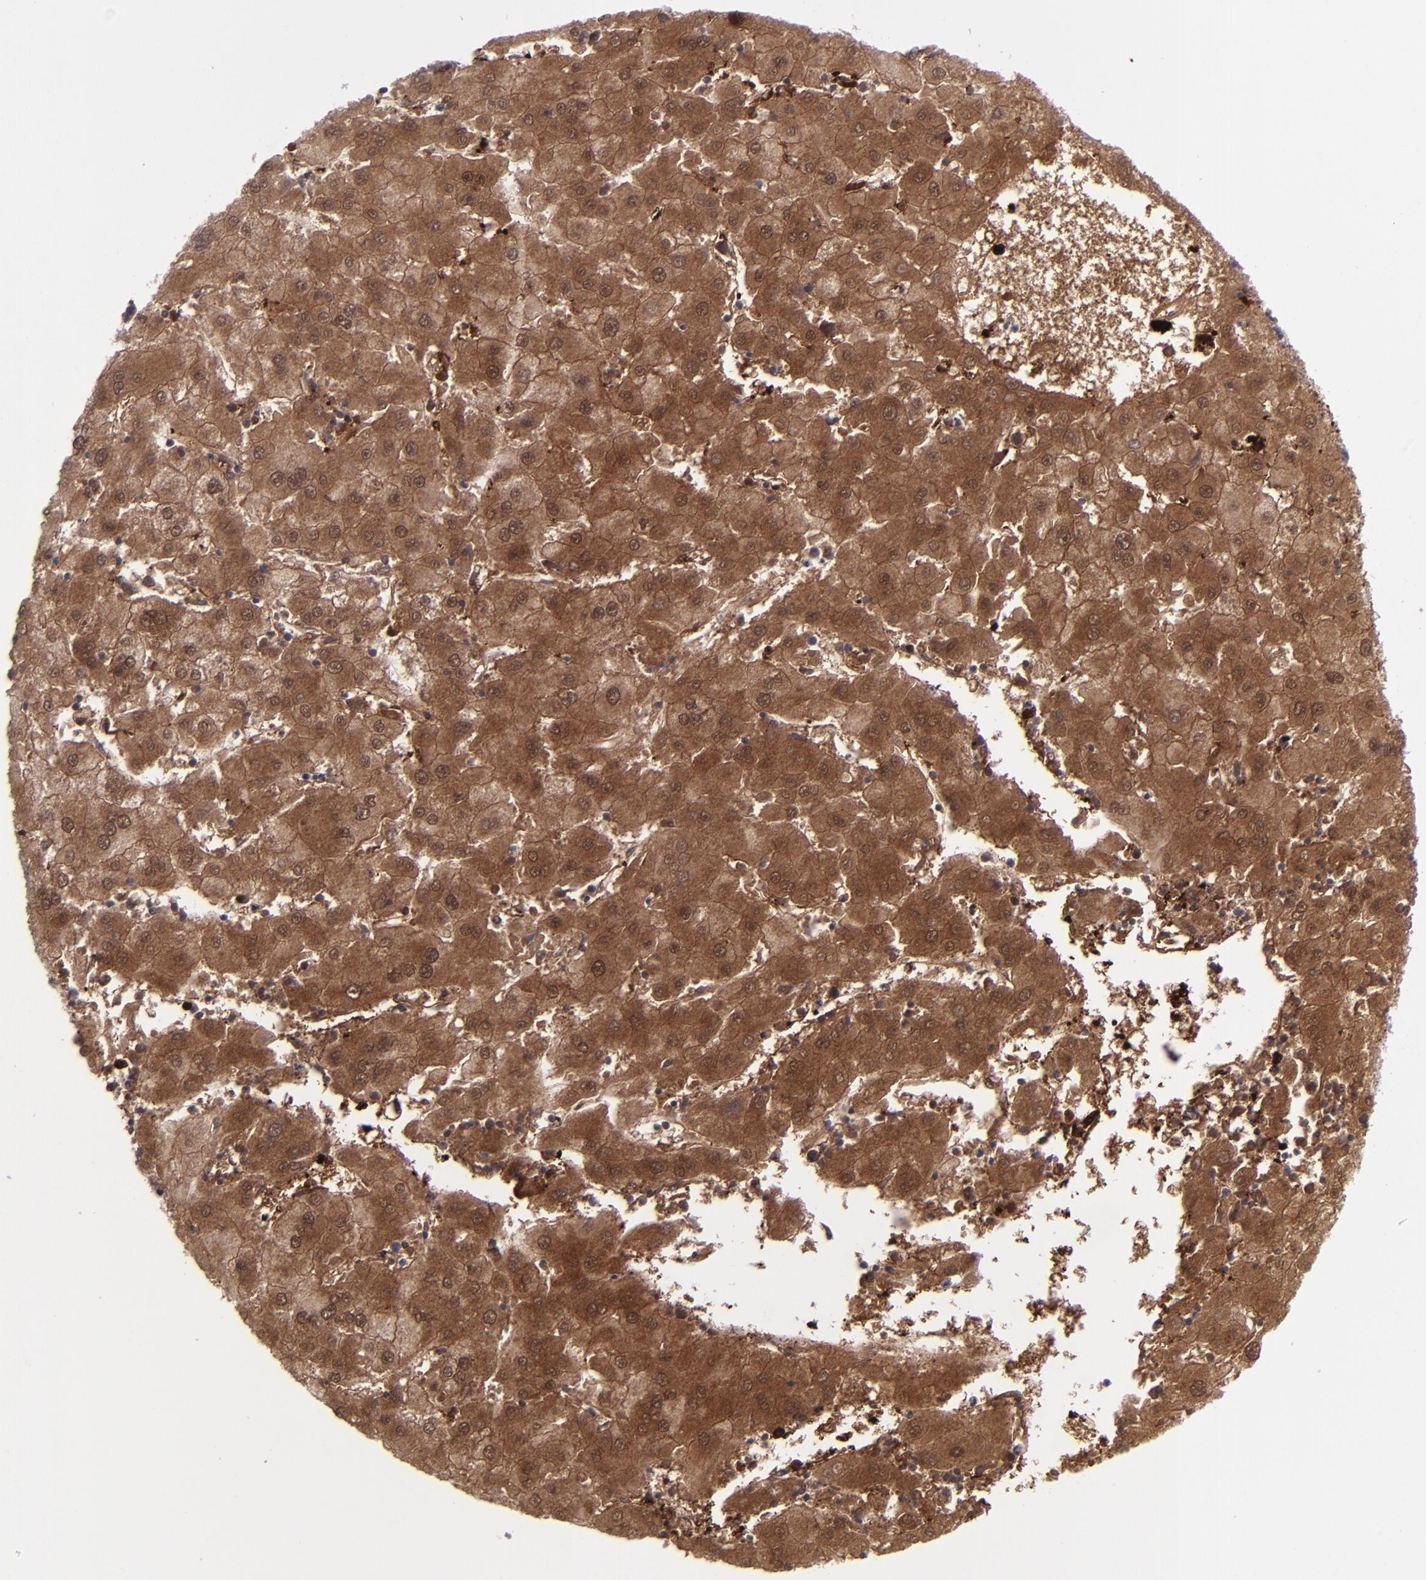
{"staining": {"intensity": "strong", "quantity": ">75%", "location": "cytoplasmic/membranous,nuclear"}, "tissue": "liver cancer", "cell_type": "Tumor cells", "image_type": "cancer", "snomed": [{"axis": "morphology", "description": "Carcinoma, Hepatocellular, NOS"}, {"axis": "topography", "description": "Liver"}], "caption": "Protein staining of liver cancer tissue exhibits strong cytoplasmic/membranous and nuclear staining in approximately >75% of tumor cells. (DAB (3,3'-diaminobenzidine) IHC, brown staining for protein, blue staining for nuclei).", "gene": "TYMP", "patient": {"sex": "male", "age": 72}}